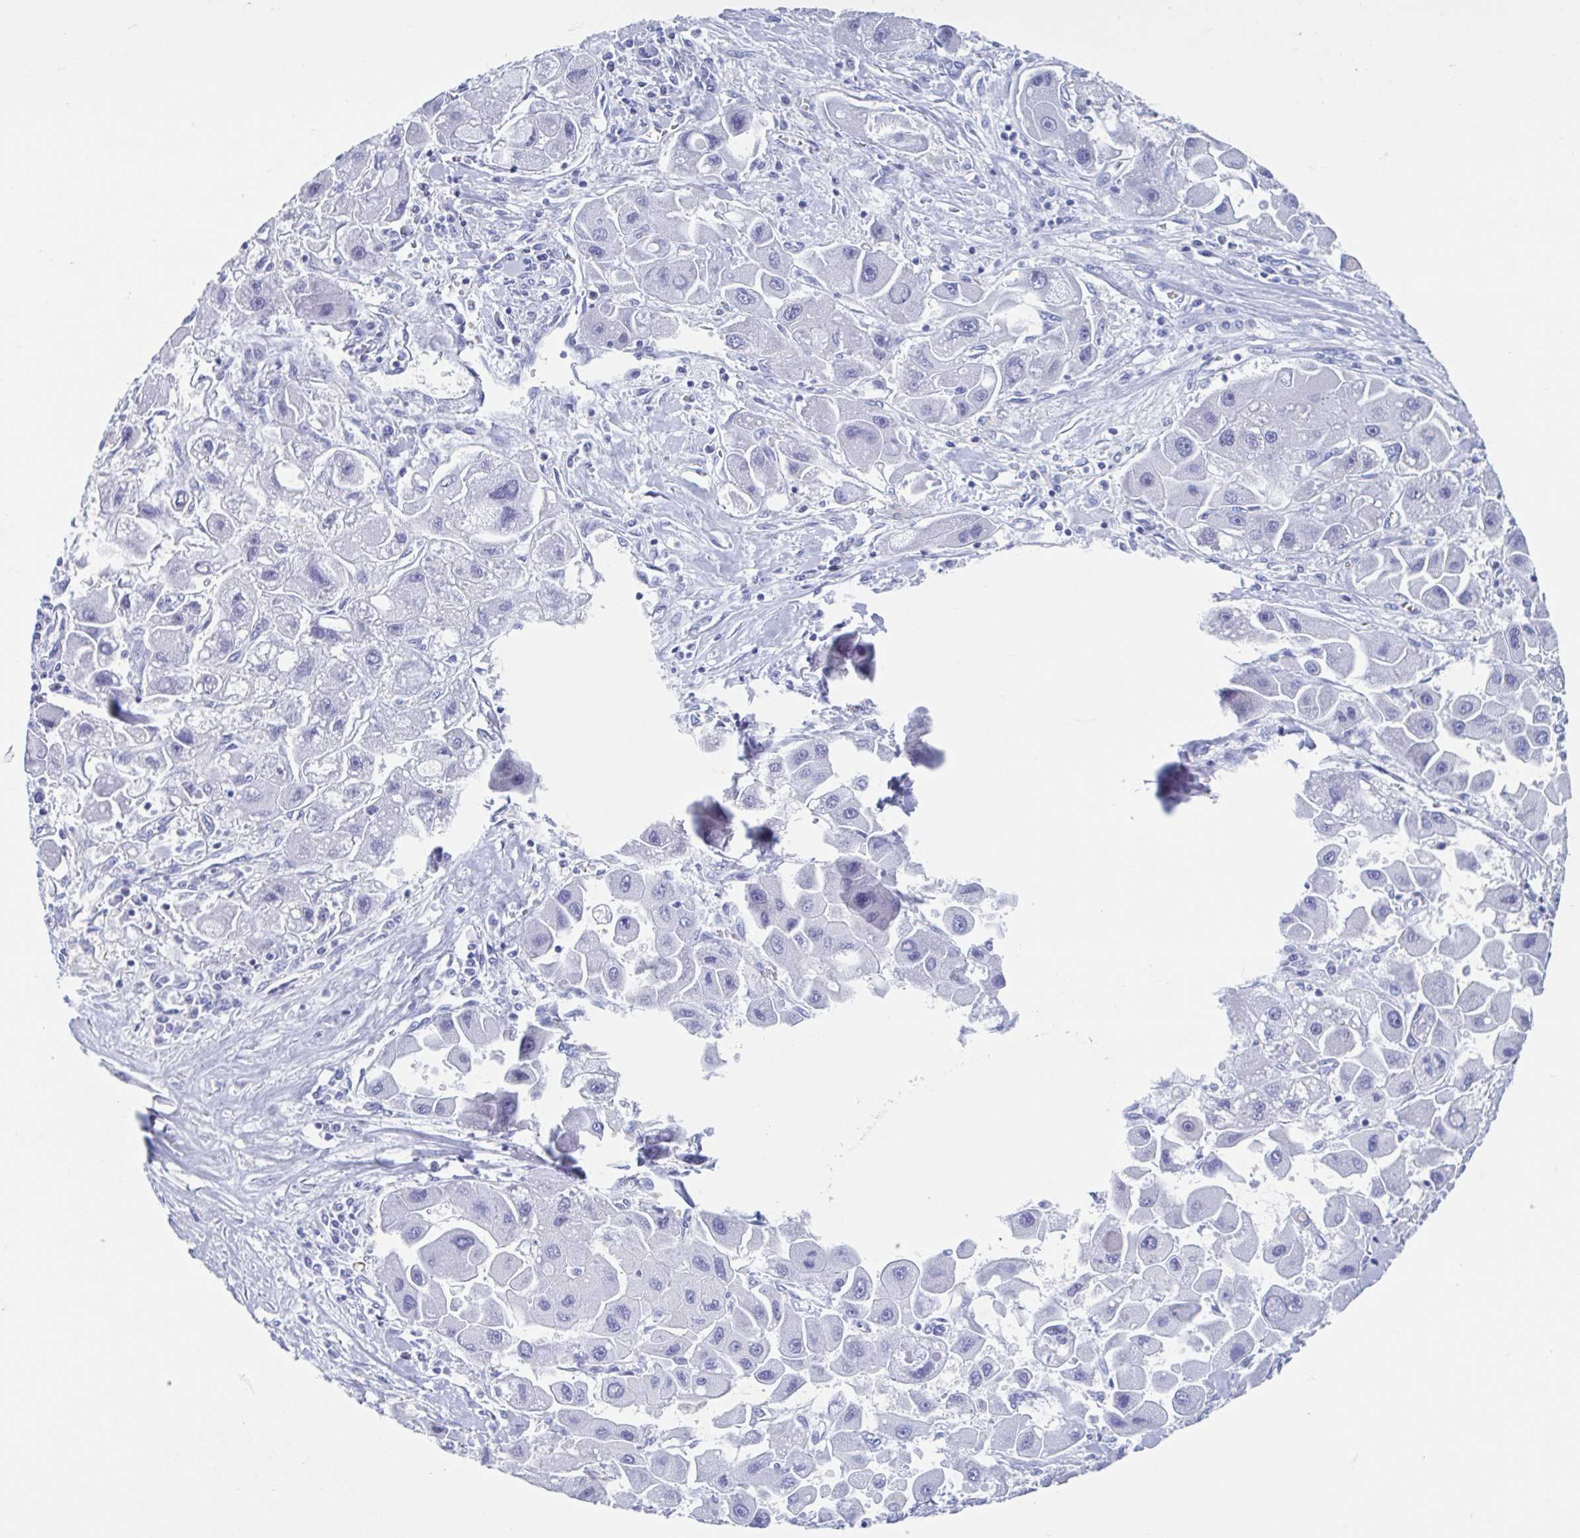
{"staining": {"intensity": "negative", "quantity": "none", "location": "none"}, "tissue": "liver cancer", "cell_type": "Tumor cells", "image_type": "cancer", "snomed": [{"axis": "morphology", "description": "Carcinoma, Hepatocellular, NOS"}, {"axis": "topography", "description": "Liver"}], "caption": "Protein analysis of liver cancer reveals no significant staining in tumor cells.", "gene": "C10orf53", "patient": {"sex": "male", "age": 24}}